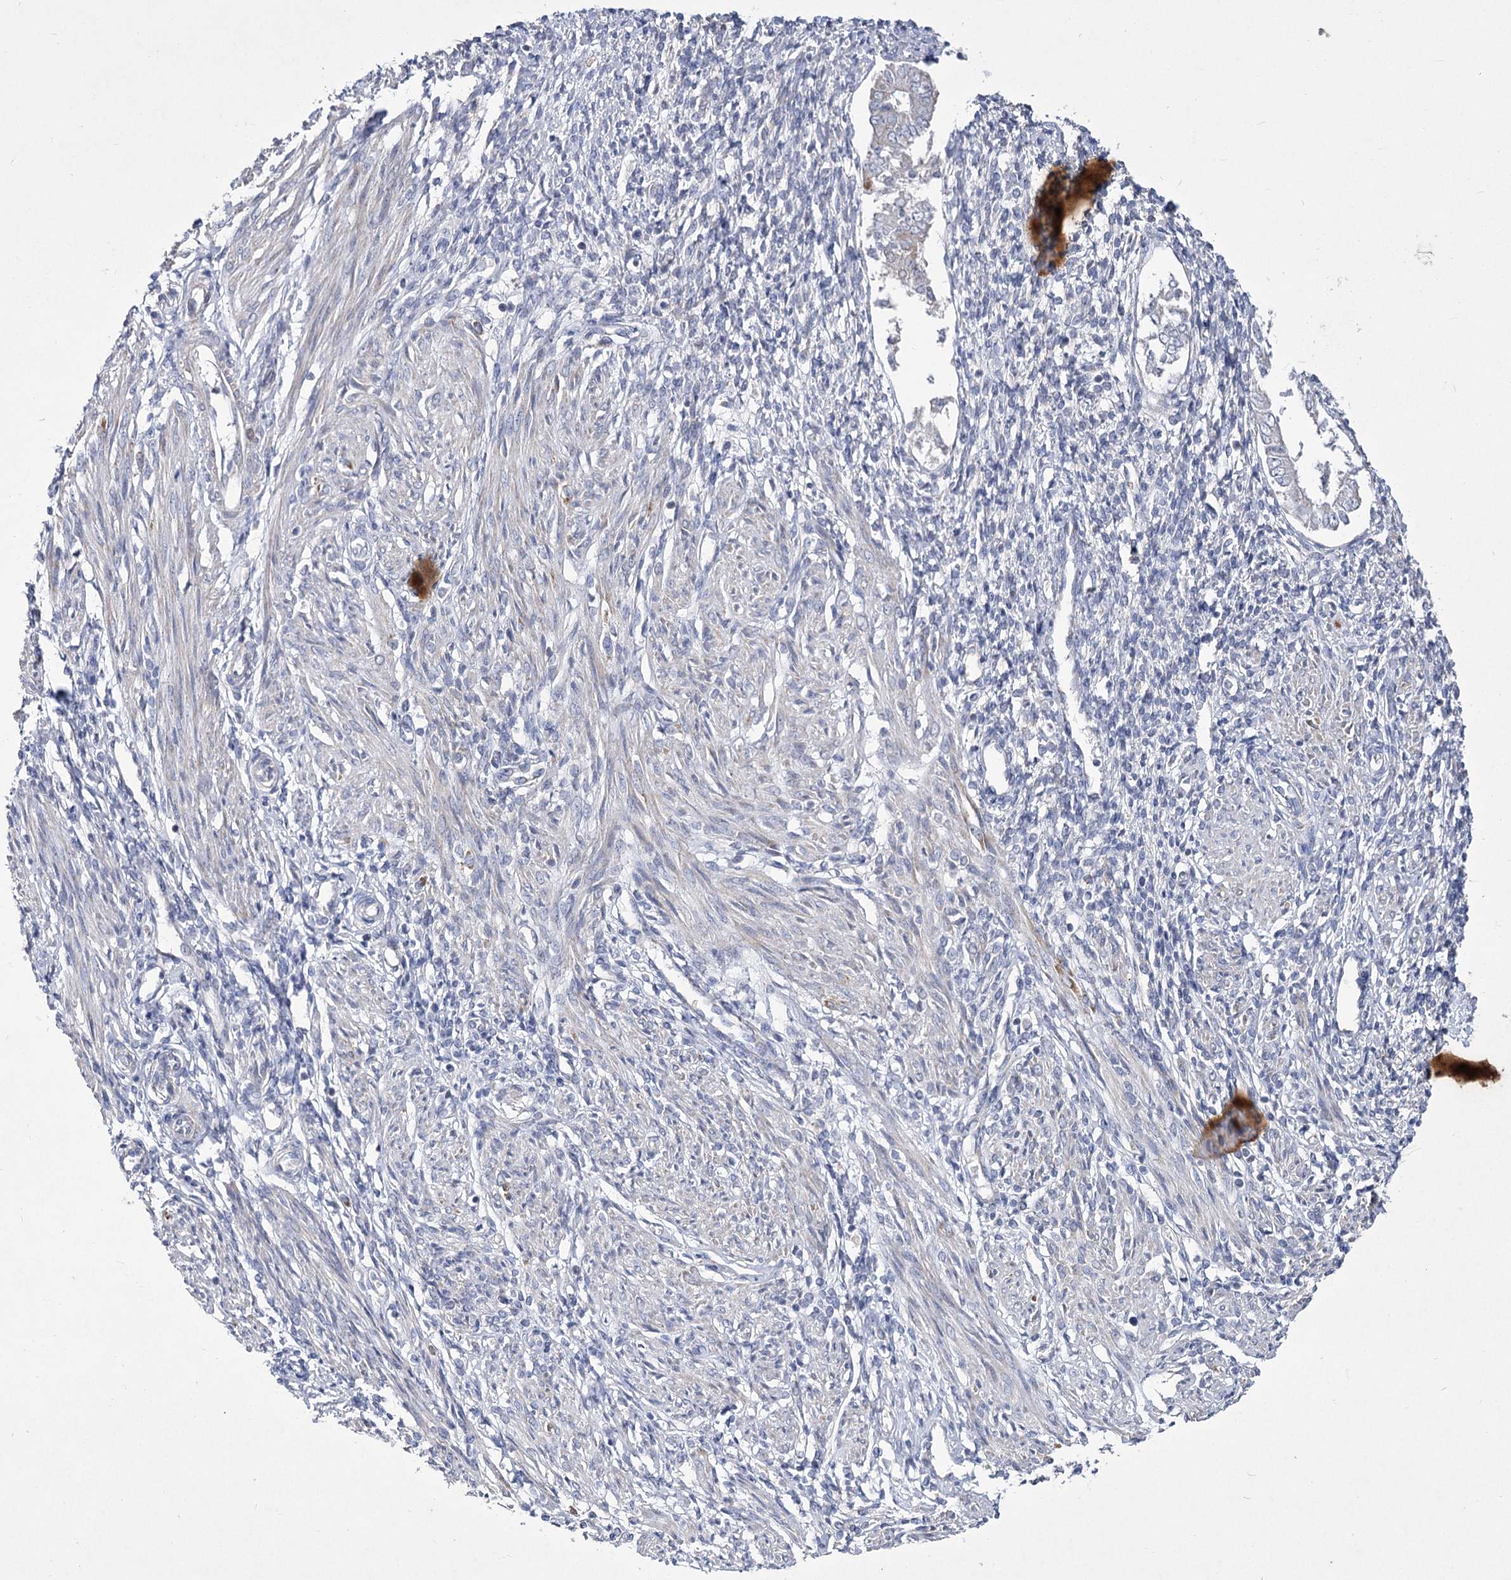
{"staining": {"intensity": "negative", "quantity": "none", "location": "none"}, "tissue": "endometrium", "cell_type": "Cells in endometrial stroma", "image_type": "normal", "snomed": [{"axis": "morphology", "description": "Normal tissue, NOS"}, {"axis": "topography", "description": "Endometrium"}], "caption": "A micrograph of human endometrium is negative for staining in cells in endometrial stroma. Nuclei are stained in blue.", "gene": "PDHB", "patient": {"sex": "female", "age": 66}}